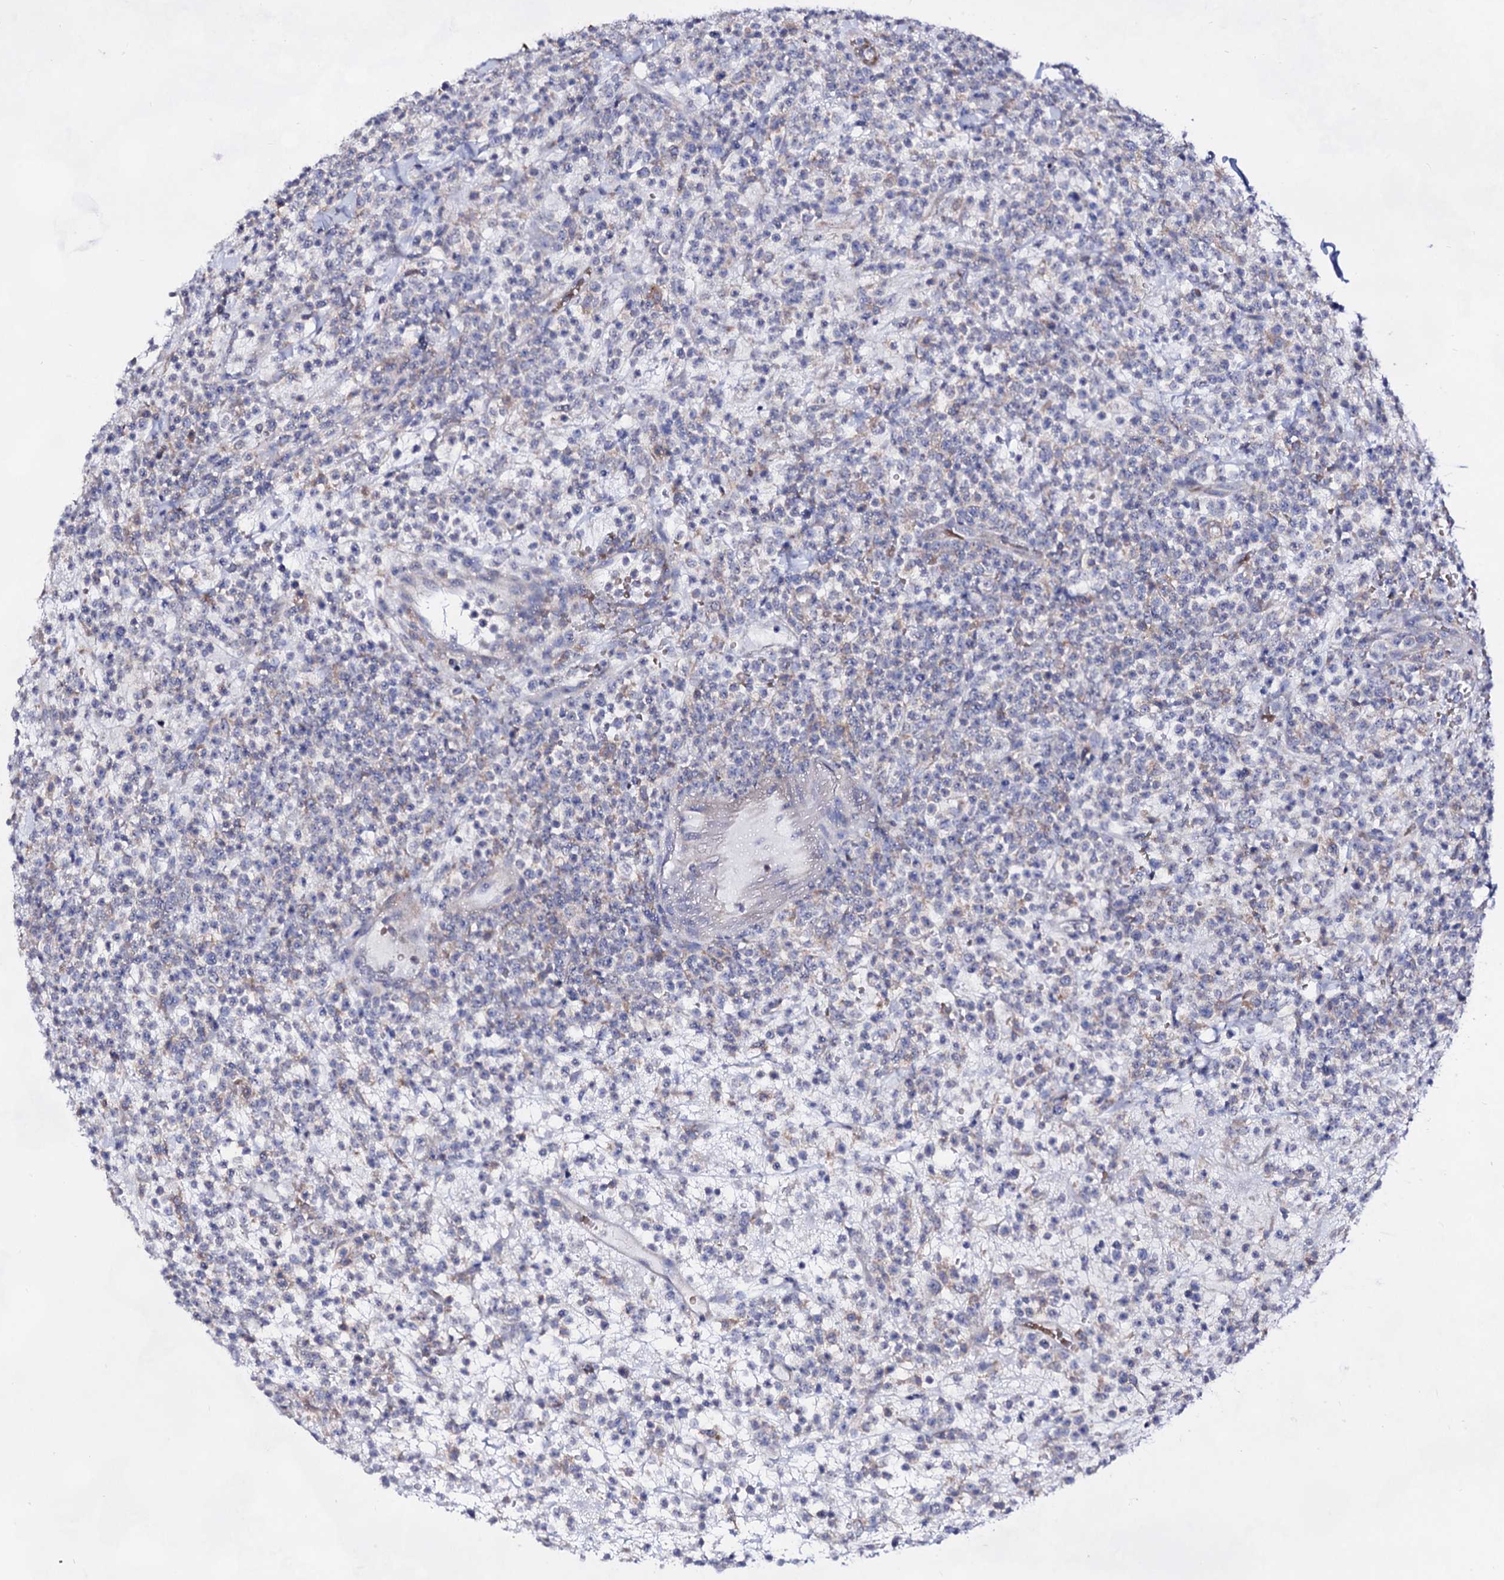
{"staining": {"intensity": "negative", "quantity": "none", "location": "none"}, "tissue": "lymphoma", "cell_type": "Tumor cells", "image_type": "cancer", "snomed": [{"axis": "morphology", "description": "Malignant lymphoma, non-Hodgkin's type, High grade"}, {"axis": "topography", "description": "Colon"}], "caption": "This is a micrograph of immunohistochemistry (IHC) staining of lymphoma, which shows no staining in tumor cells.", "gene": "PLIN1", "patient": {"sex": "female", "age": 53}}